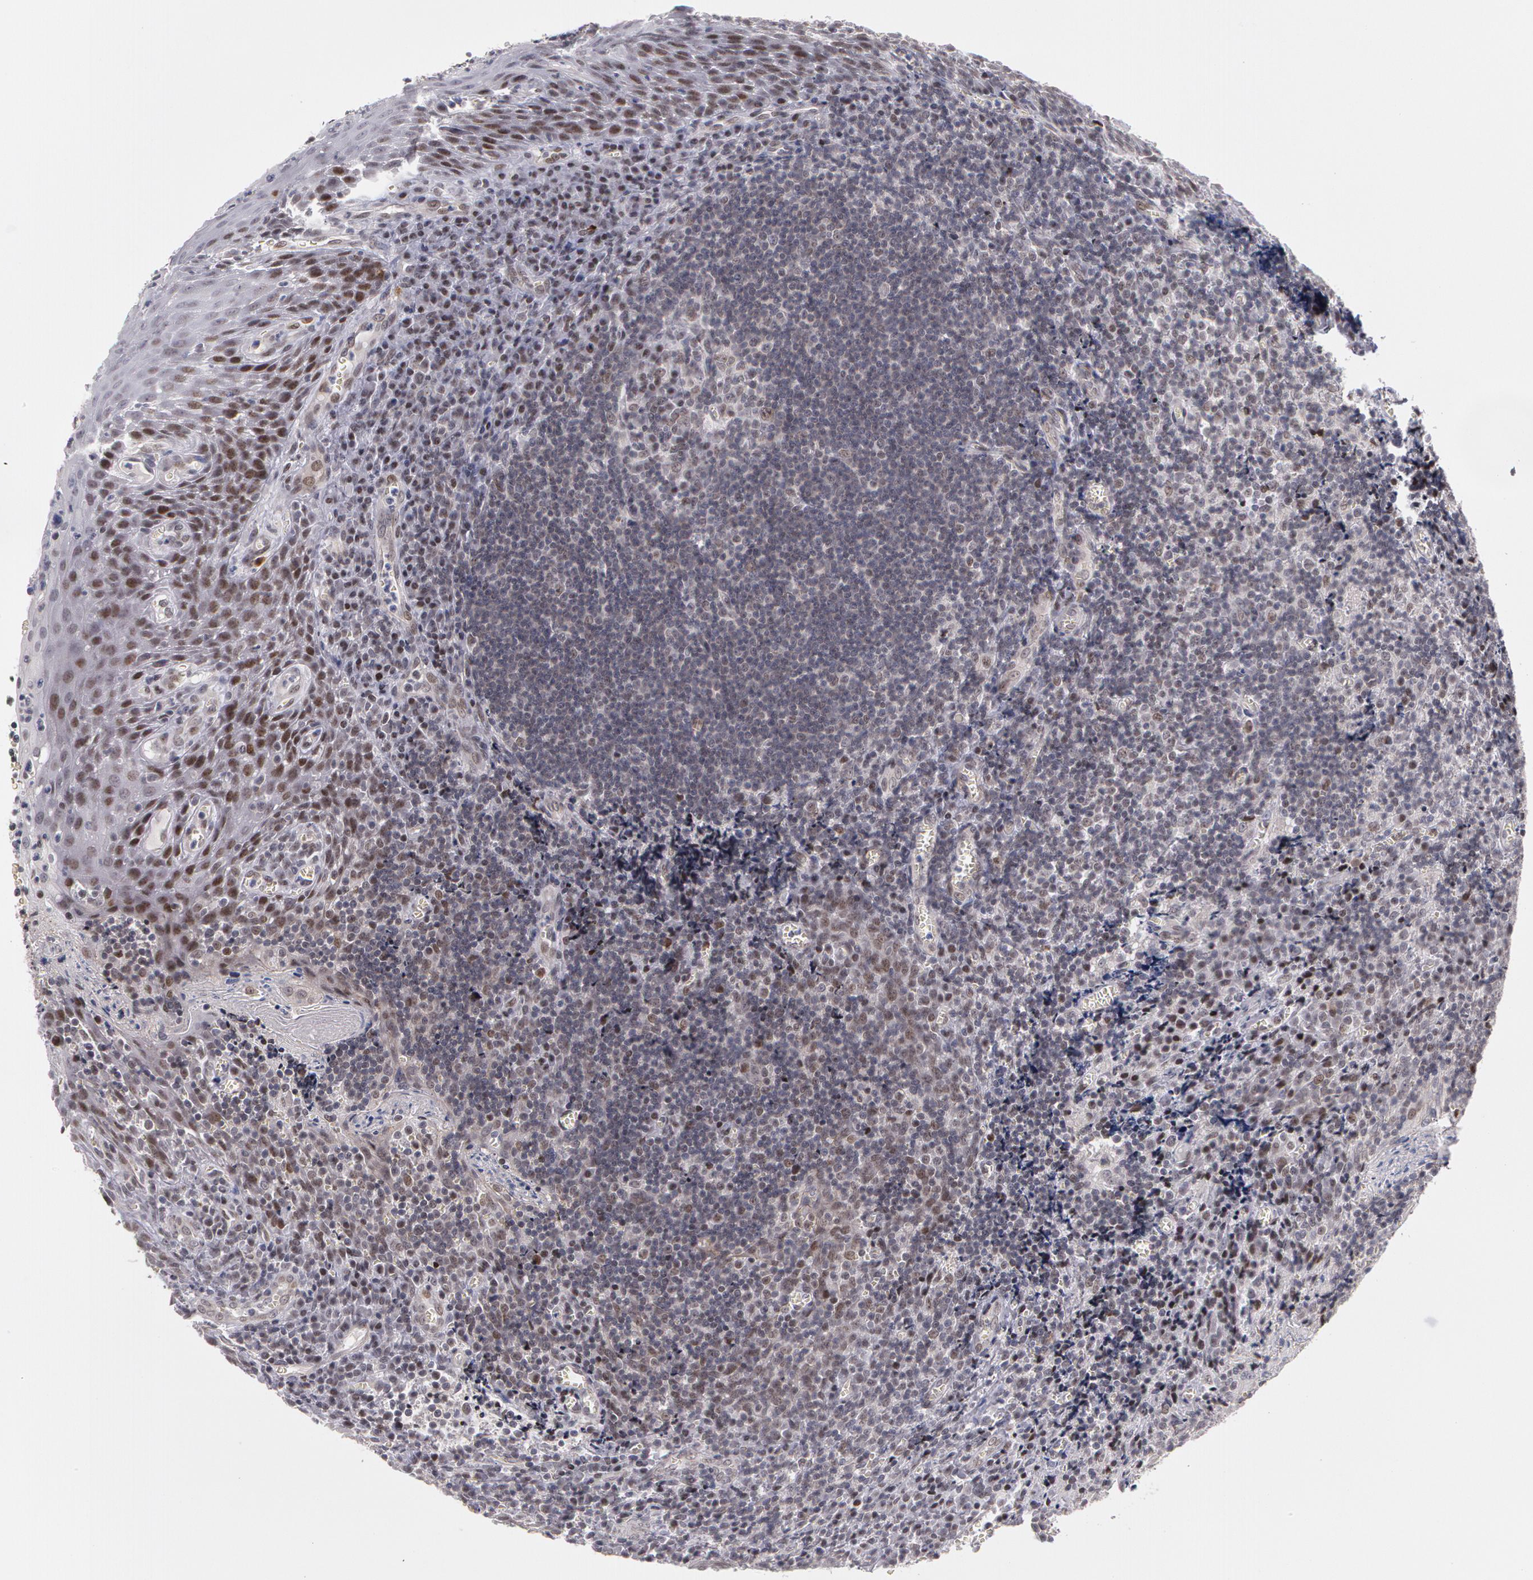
{"staining": {"intensity": "negative", "quantity": "none", "location": "none"}, "tissue": "tonsil", "cell_type": "Germinal center cells", "image_type": "normal", "snomed": [{"axis": "morphology", "description": "Normal tissue, NOS"}, {"axis": "topography", "description": "Tonsil"}], "caption": "Human tonsil stained for a protein using IHC shows no positivity in germinal center cells.", "gene": "PRICKLE1", "patient": {"sex": "male", "age": 20}}